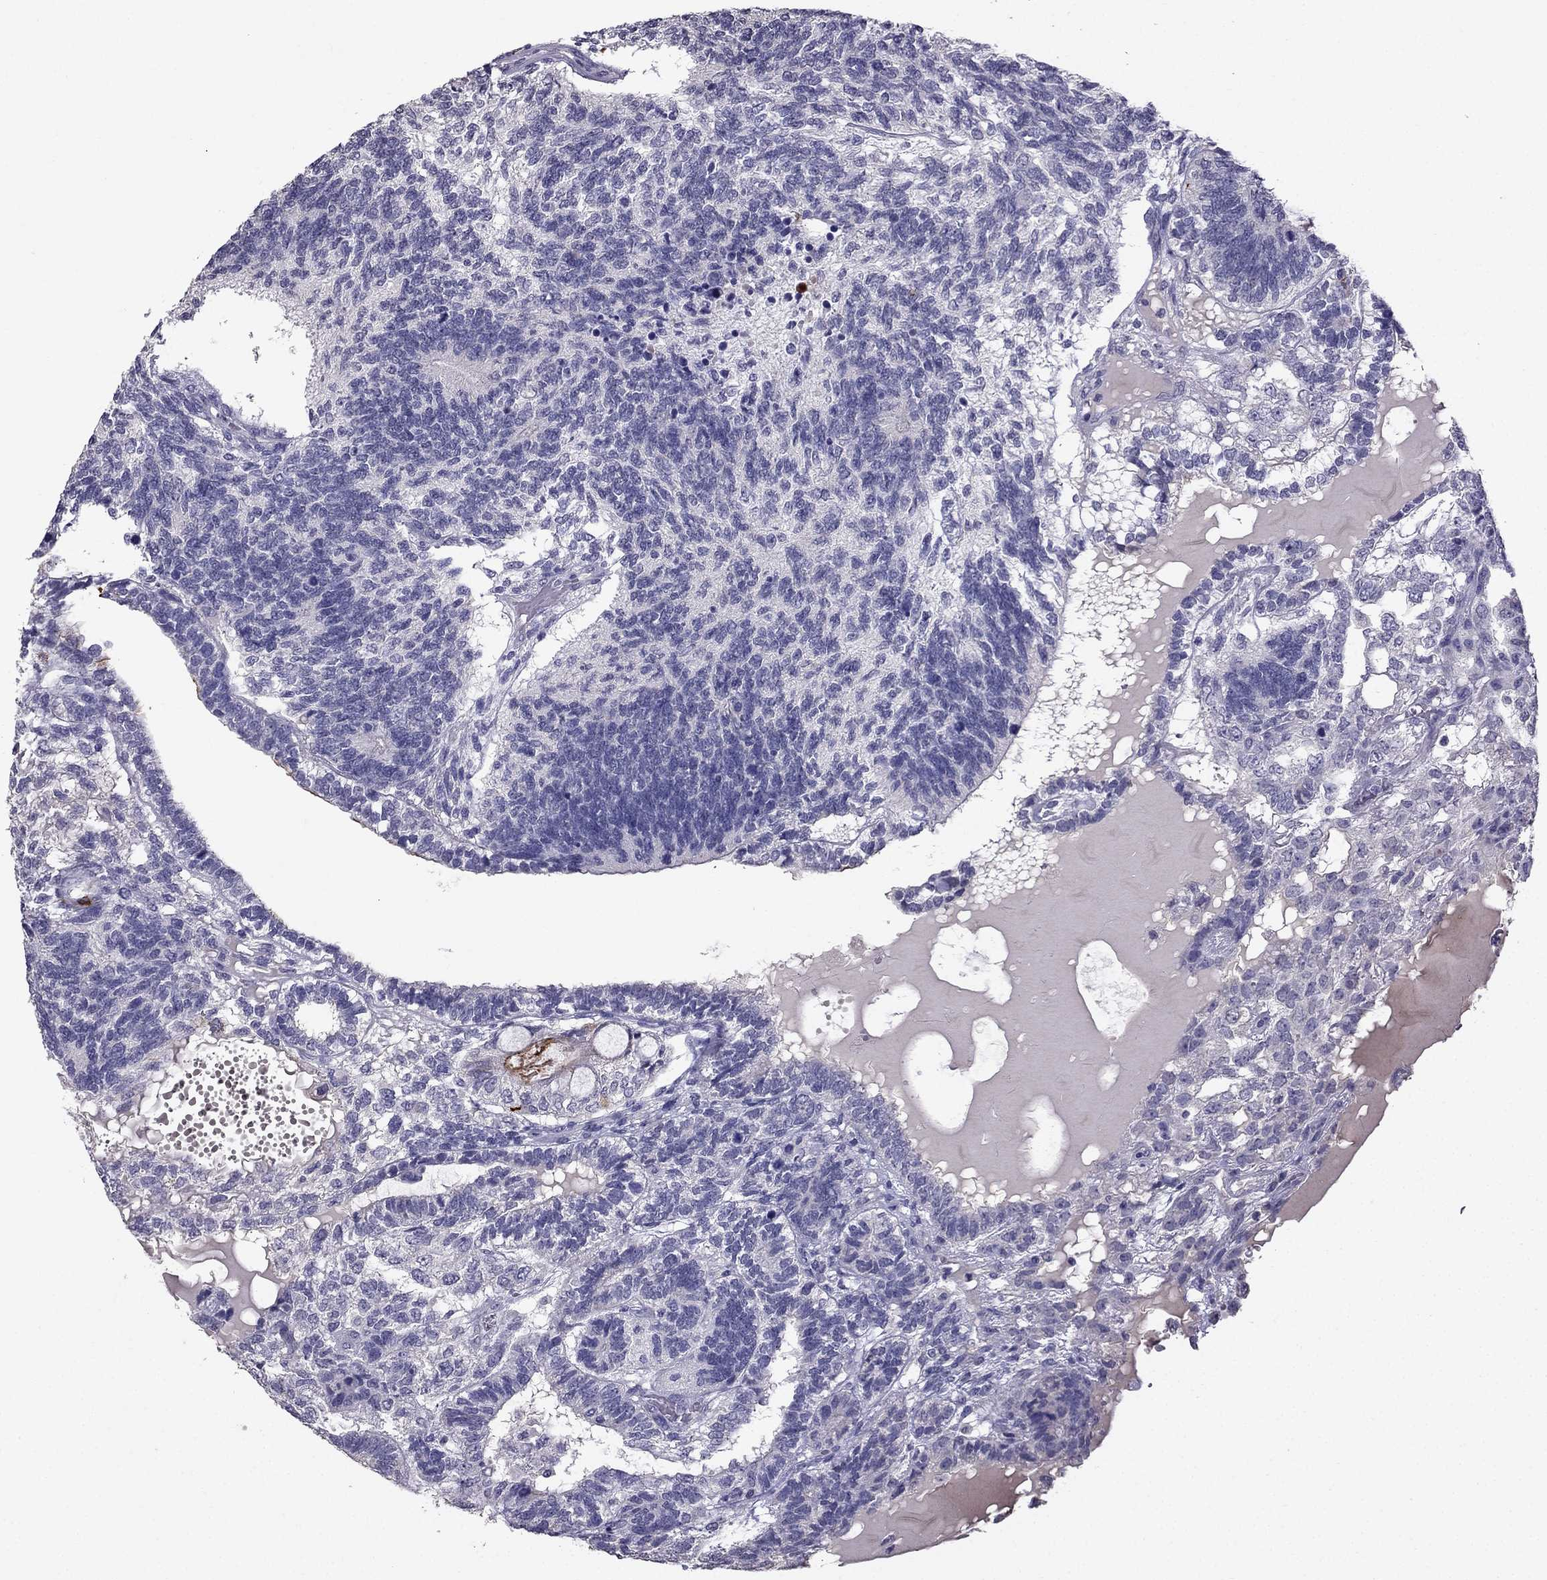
{"staining": {"intensity": "negative", "quantity": "none", "location": "none"}, "tissue": "testis cancer", "cell_type": "Tumor cells", "image_type": "cancer", "snomed": [{"axis": "morphology", "description": "Seminoma, NOS"}, {"axis": "morphology", "description": "Carcinoma, Embryonal, NOS"}, {"axis": "topography", "description": "Testis"}], "caption": "Immunohistochemistry photomicrograph of human testis cancer (embryonal carcinoma) stained for a protein (brown), which displays no expression in tumor cells.", "gene": "SCG5", "patient": {"sex": "male", "age": 41}}